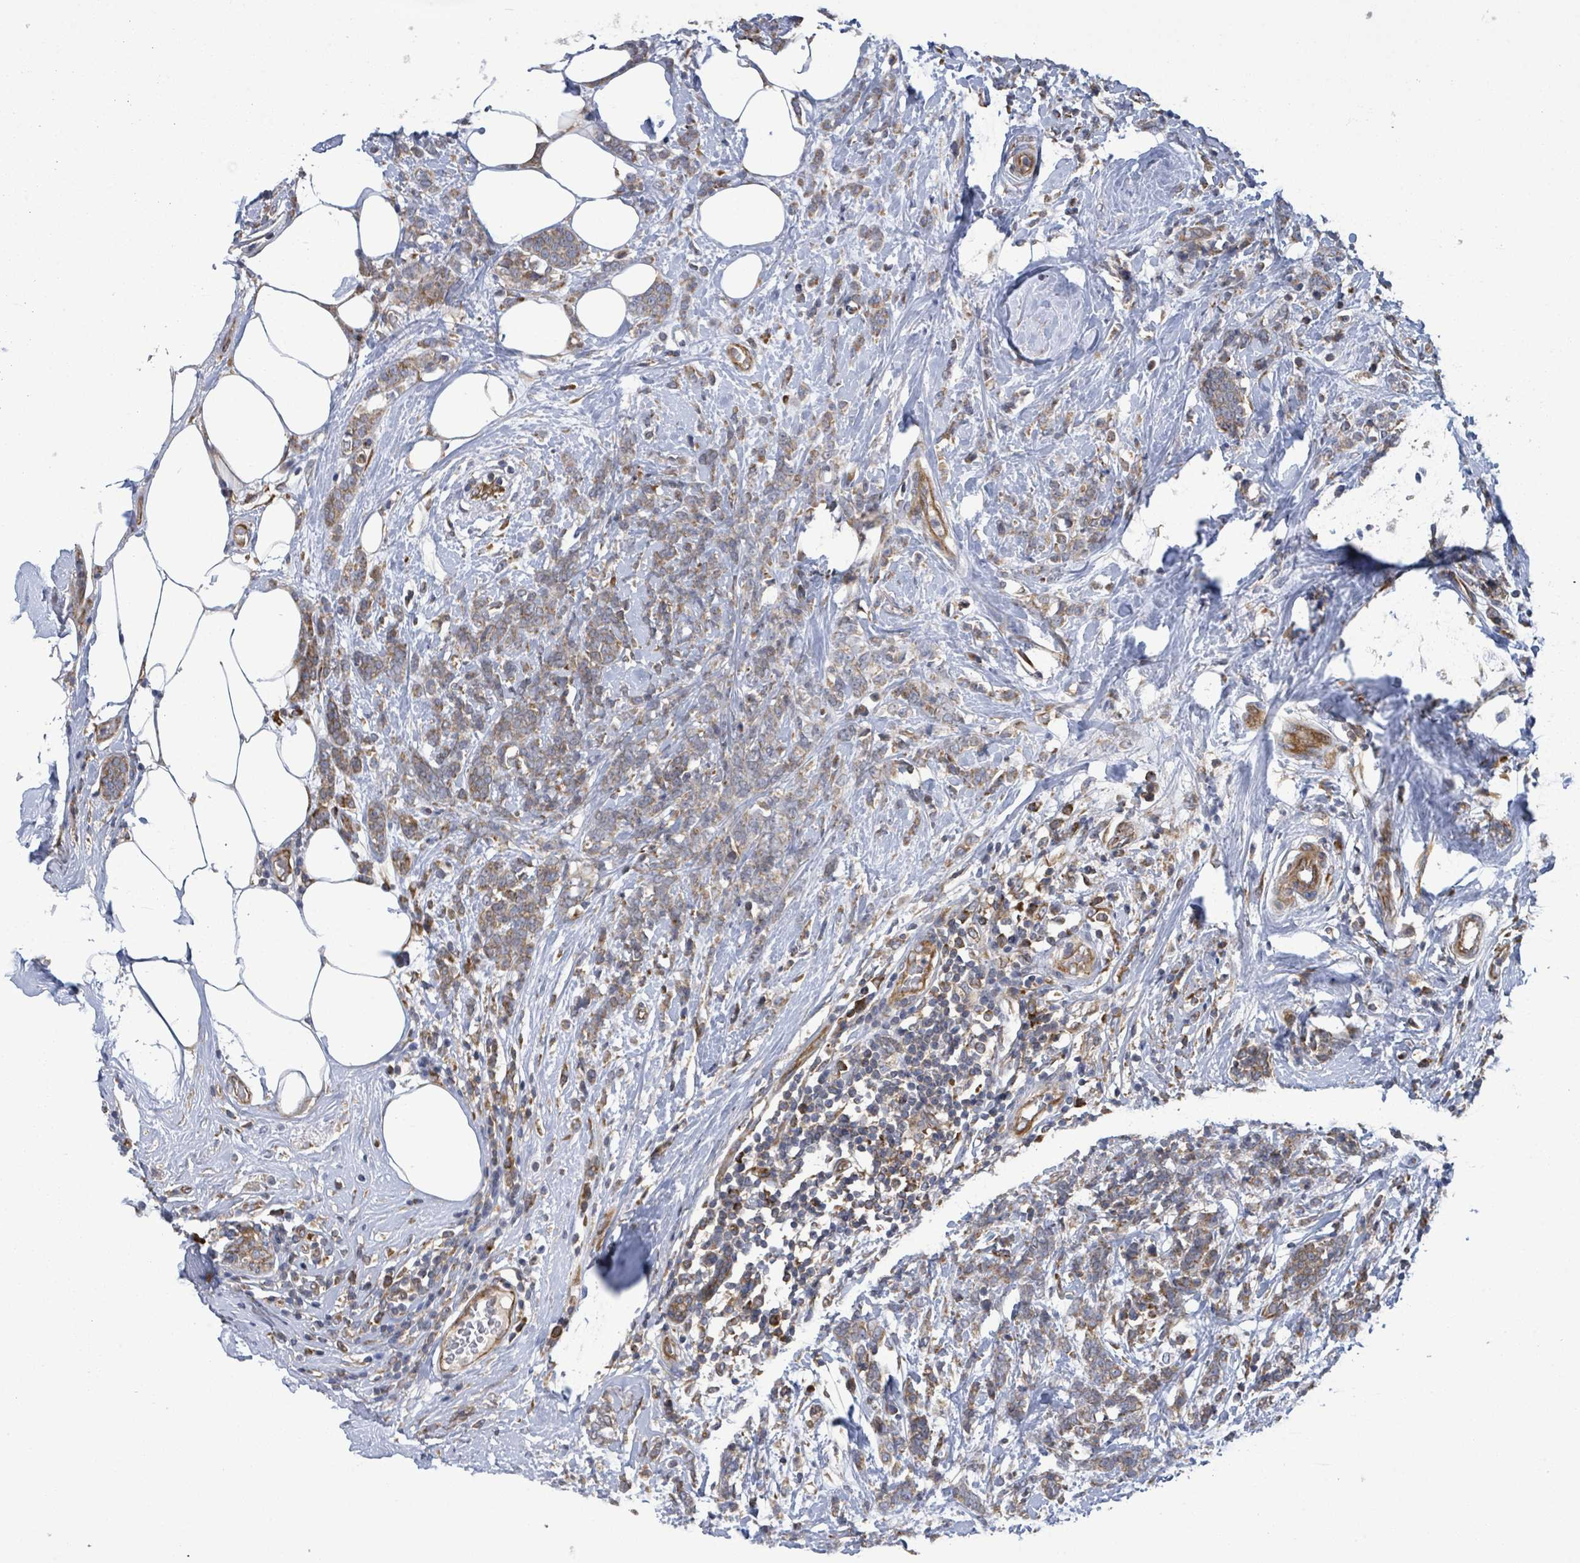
{"staining": {"intensity": "weak", "quantity": ">75%", "location": "cytoplasmic/membranous"}, "tissue": "breast cancer", "cell_type": "Tumor cells", "image_type": "cancer", "snomed": [{"axis": "morphology", "description": "Lobular carcinoma"}, {"axis": "topography", "description": "Breast"}], "caption": "There is low levels of weak cytoplasmic/membranous staining in tumor cells of breast lobular carcinoma, as demonstrated by immunohistochemical staining (brown color).", "gene": "NOMO1", "patient": {"sex": "female", "age": 58}}